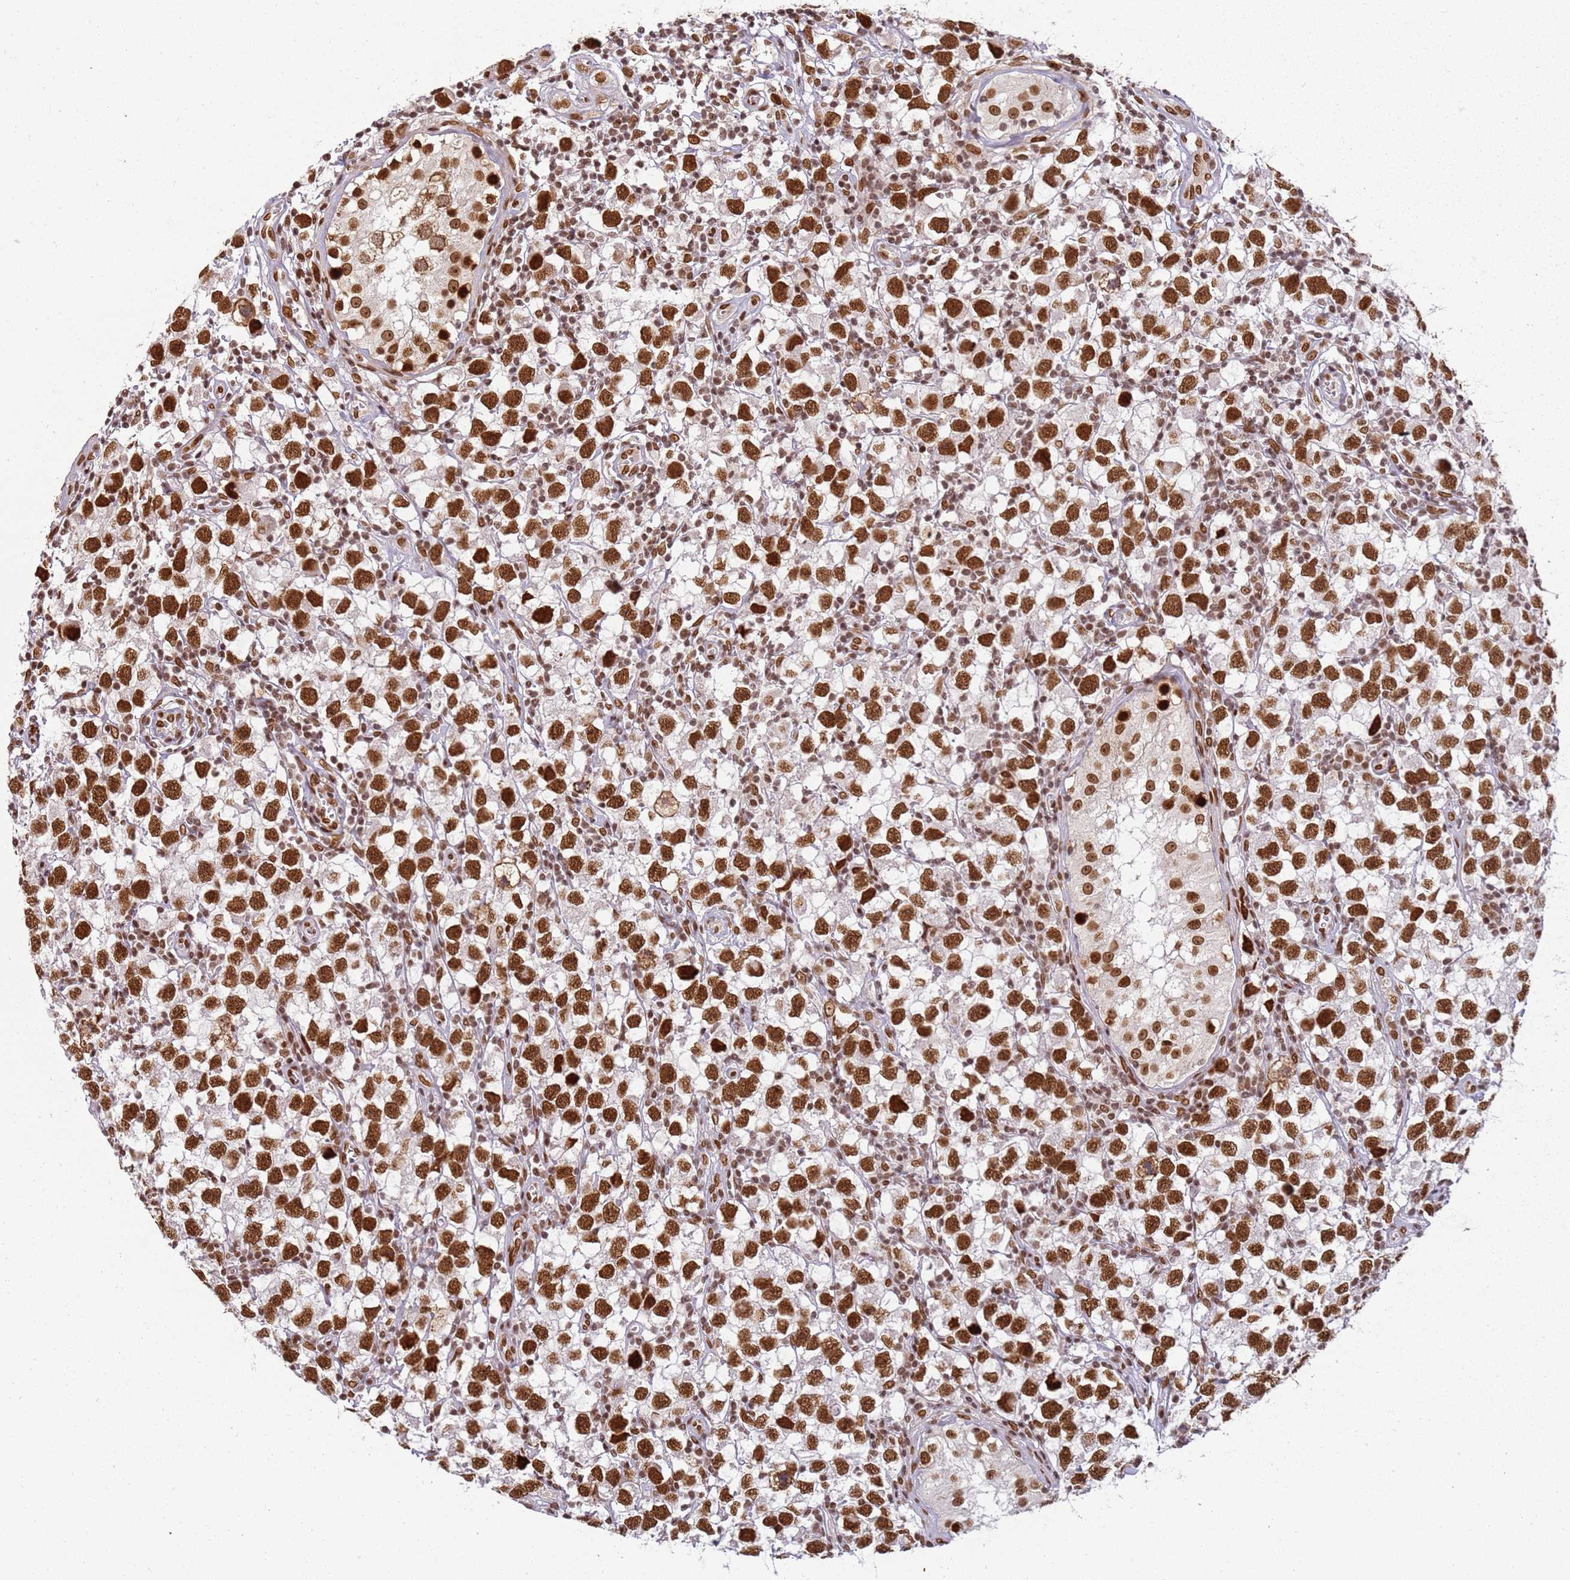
{"staining": {"intensity": "strong", "quantity": ">75%", "location": "nuclear"}, "tissue": "testis cancer", "cell_type": "Tumor cells", "image_type": "cancer", "snomed": [{"axis": "morphology", "description": "Seminoma, NOS"}, {"axis": "morphology", "description": "Carcinoma, Embryonal, NOS"}, {"axis": "topography", "description": "Testis"}], "caption": "This is a micrograph of IHC staining of testis embryonal carcinoma, which shows strong positivity in the nuclear of tumor cells.", "gene": "TENT4A", "patient": {"sex": "male", "age": 29}}